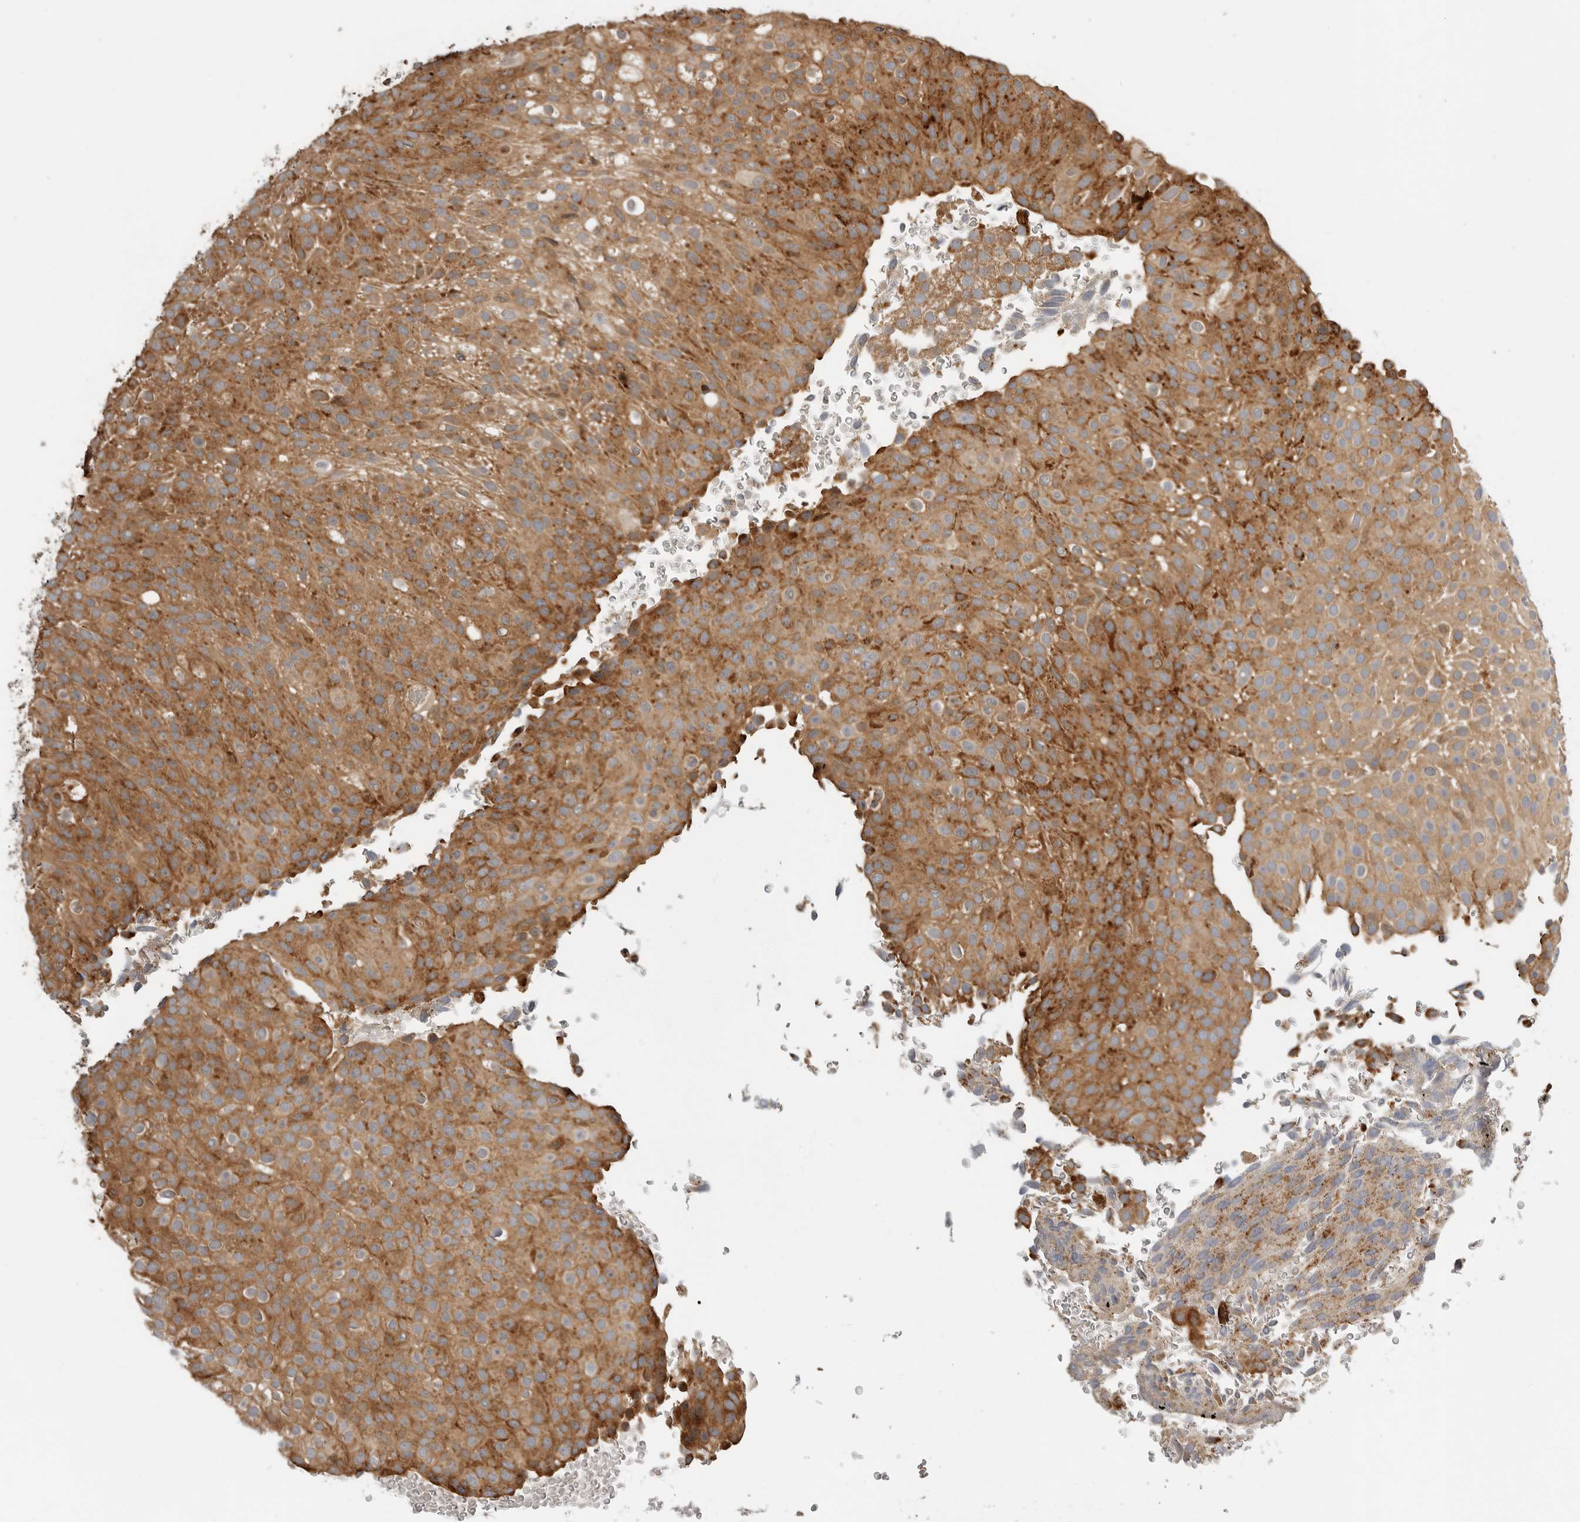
{"staining": {"intensity": "moderate", "quantity": ">75%", "location": "cytoplasmic/membranous"}, "tissue": "urothelial cancer", "cell_type": "Tumor cells", "image_type": "cancer", "snomed": [{"axis": "morphology", "description": "Urothelial carcinoma, Low grade"}, {"axis": "topography", "description": "Urinary bladder"}], "caption": "Immunohistochemistry (IHC) of human urothelial cancer demonstrates medium levels of moderate cytoplasmic/membranous expression in about >75% of tumor cells. The protein of interest is stained brown, and the nuclei are stained in blue (DAB (3,3'-diaminobenzidine) IHC with brightfield microscopy, high magnification).", "gene": "STRAP", "patient": {"sex": "male", "age": 78}}